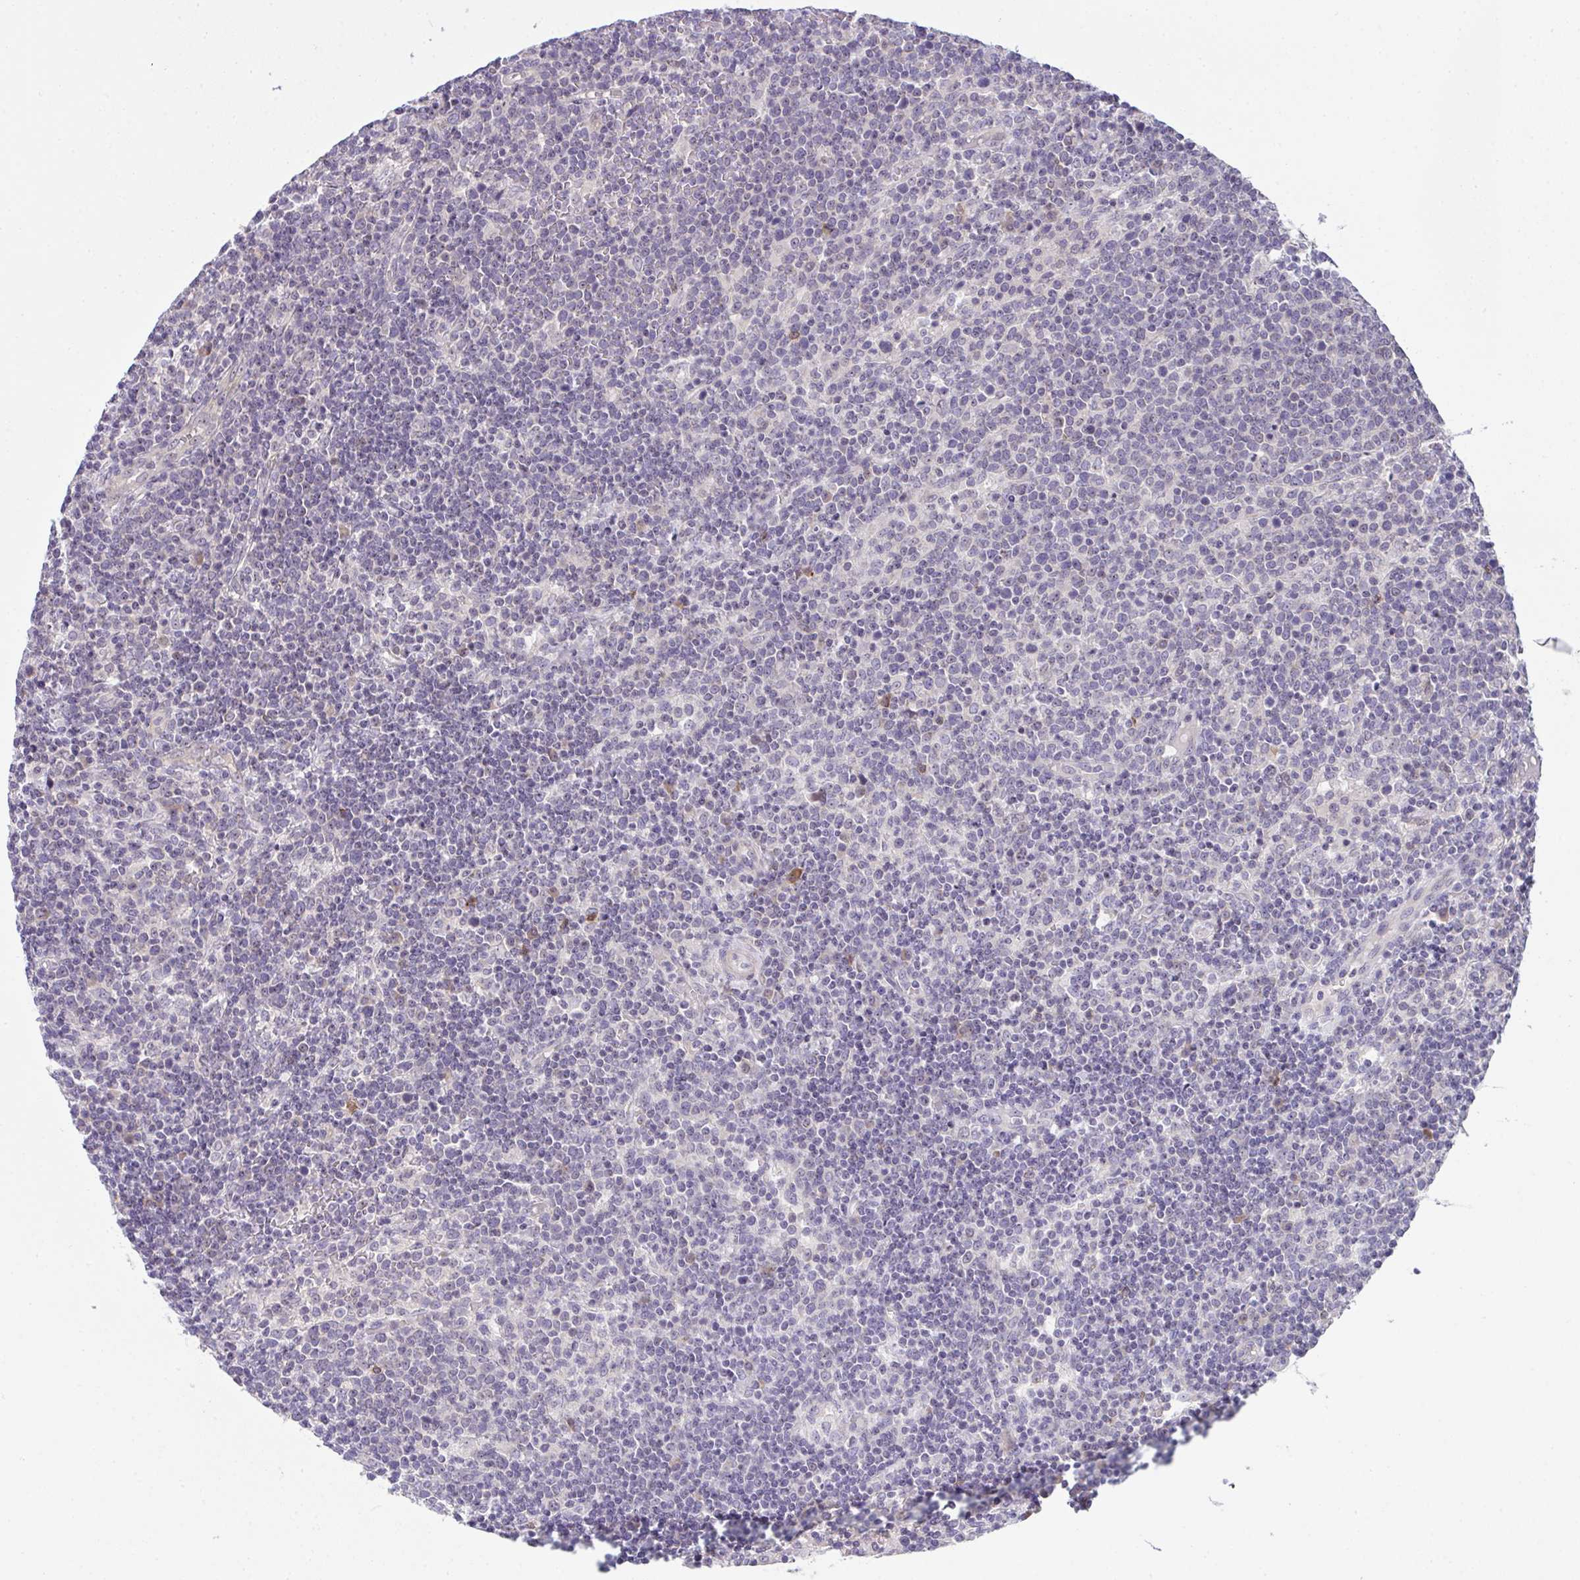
{"staining": {"intensity": "negative", "quantity": "none", "location": "none"}, "tissue": "lymphoma", "cell_type": "Tumor cells", "image_type": "cancer", "snomed": [{"axis": "morphology", "description": "Malignant lymphoma, non-Hodgkin's type, High grade"}, {"axis": "topography", "description": "Lymph node"}], "caption": "A micrograph of human high-grade malignant lymphoma, non-Hodgkin's type is negative for staining in tumor cells. (DAB (3,3'-diaminobenzidine) immunohistochemistry (IHC) with hematoxylin counter stain).", "gene": "NT5C1A", "patient": {"sex": "male", "age": 61}}